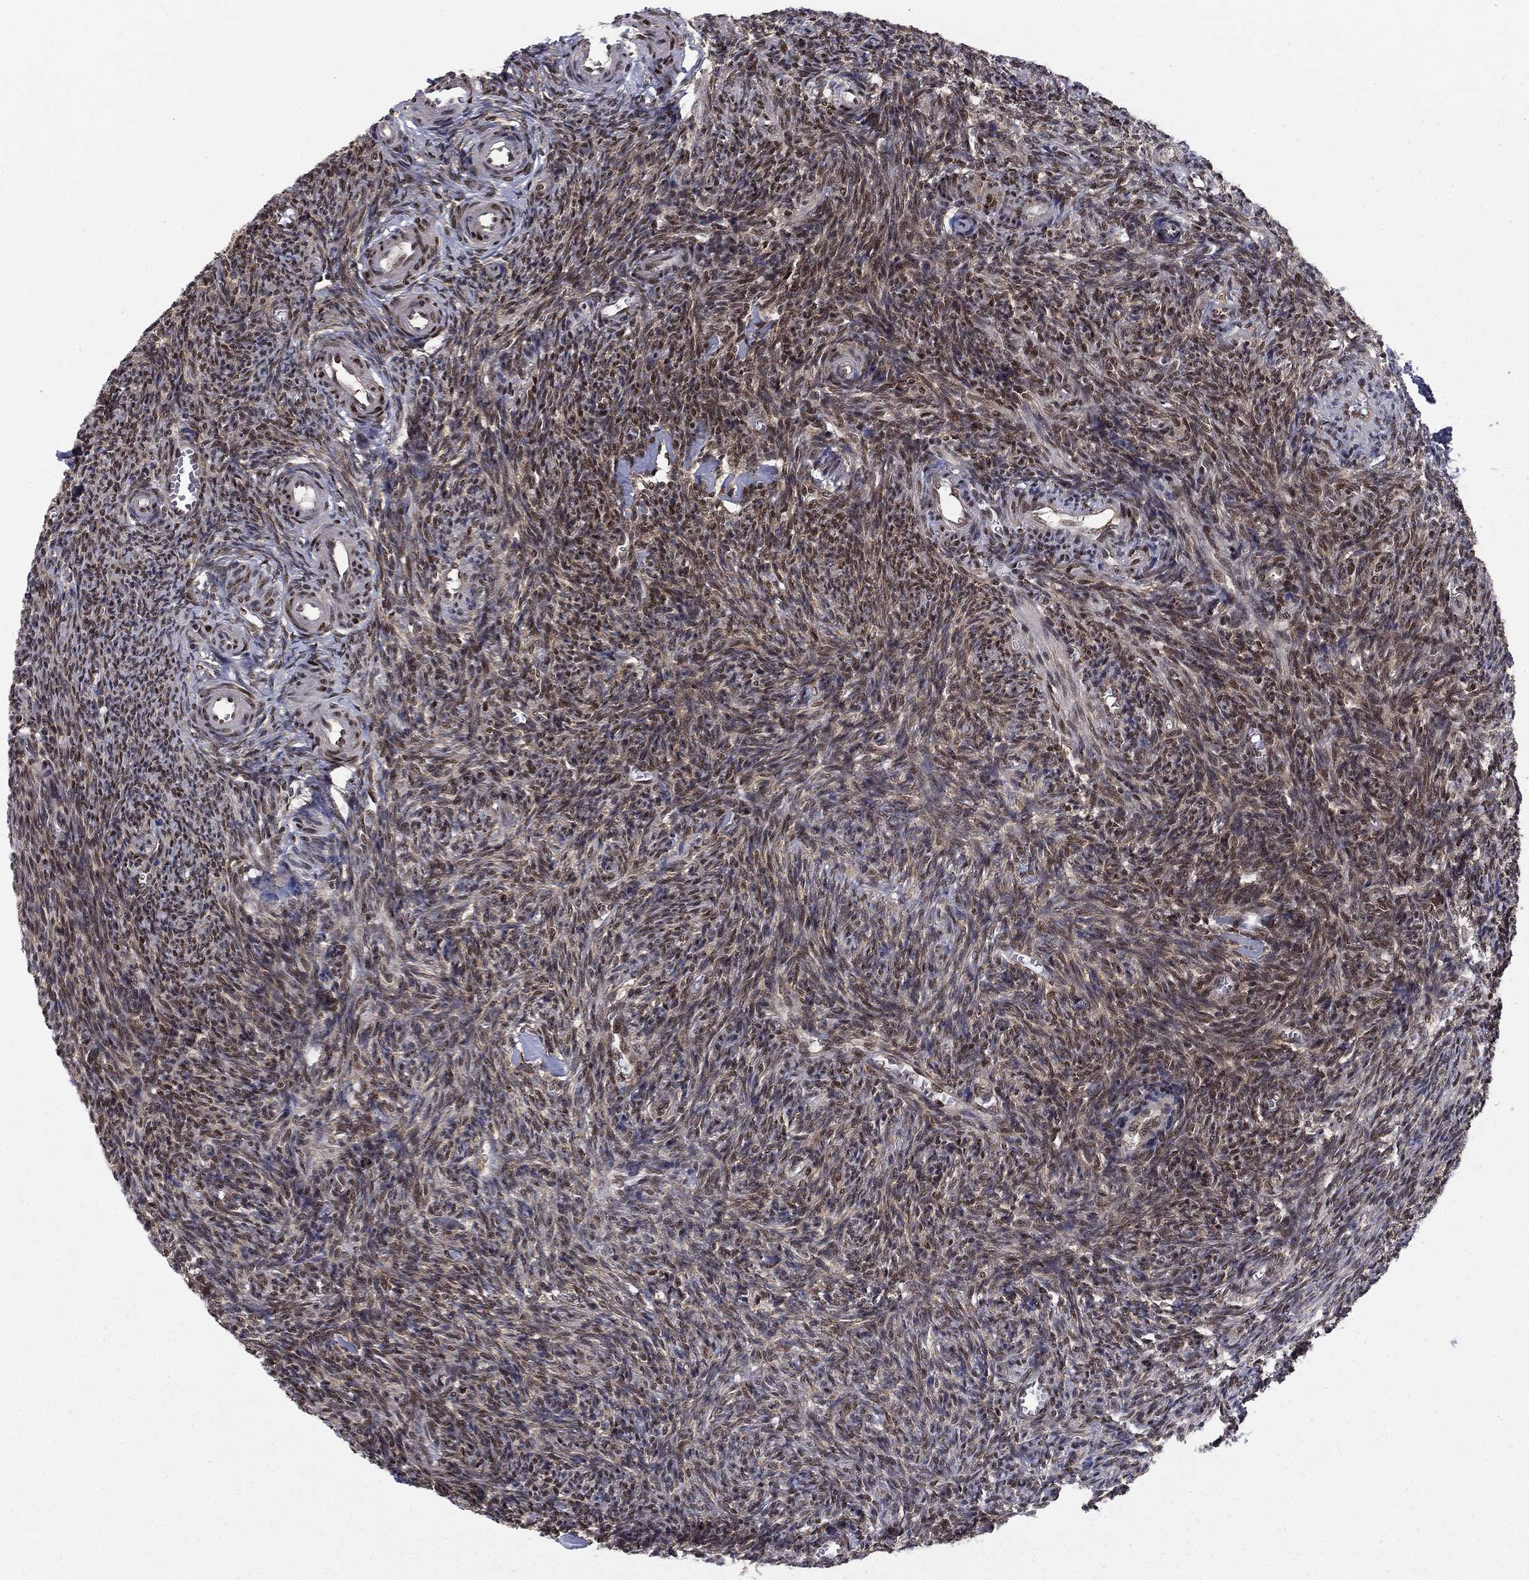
{"staining": {"intensity": "negative", "quantity": "none", "location": "none"}, "tissue": "ovary", "cell_type": "Follicle cells", "image_type": "normal", "snomed": [{"axis": "morphology", "description": "Normal tissue, NOS"}, {"axis": "topography", "description": "Ovary"}], "caption": "A high-resolution photomicrograph shows IHC staining of normal ovary, which displays no significant positivity in follicle cells.", "gene": "FKBP4", "patient": {"sex": "female", "age": 27}}